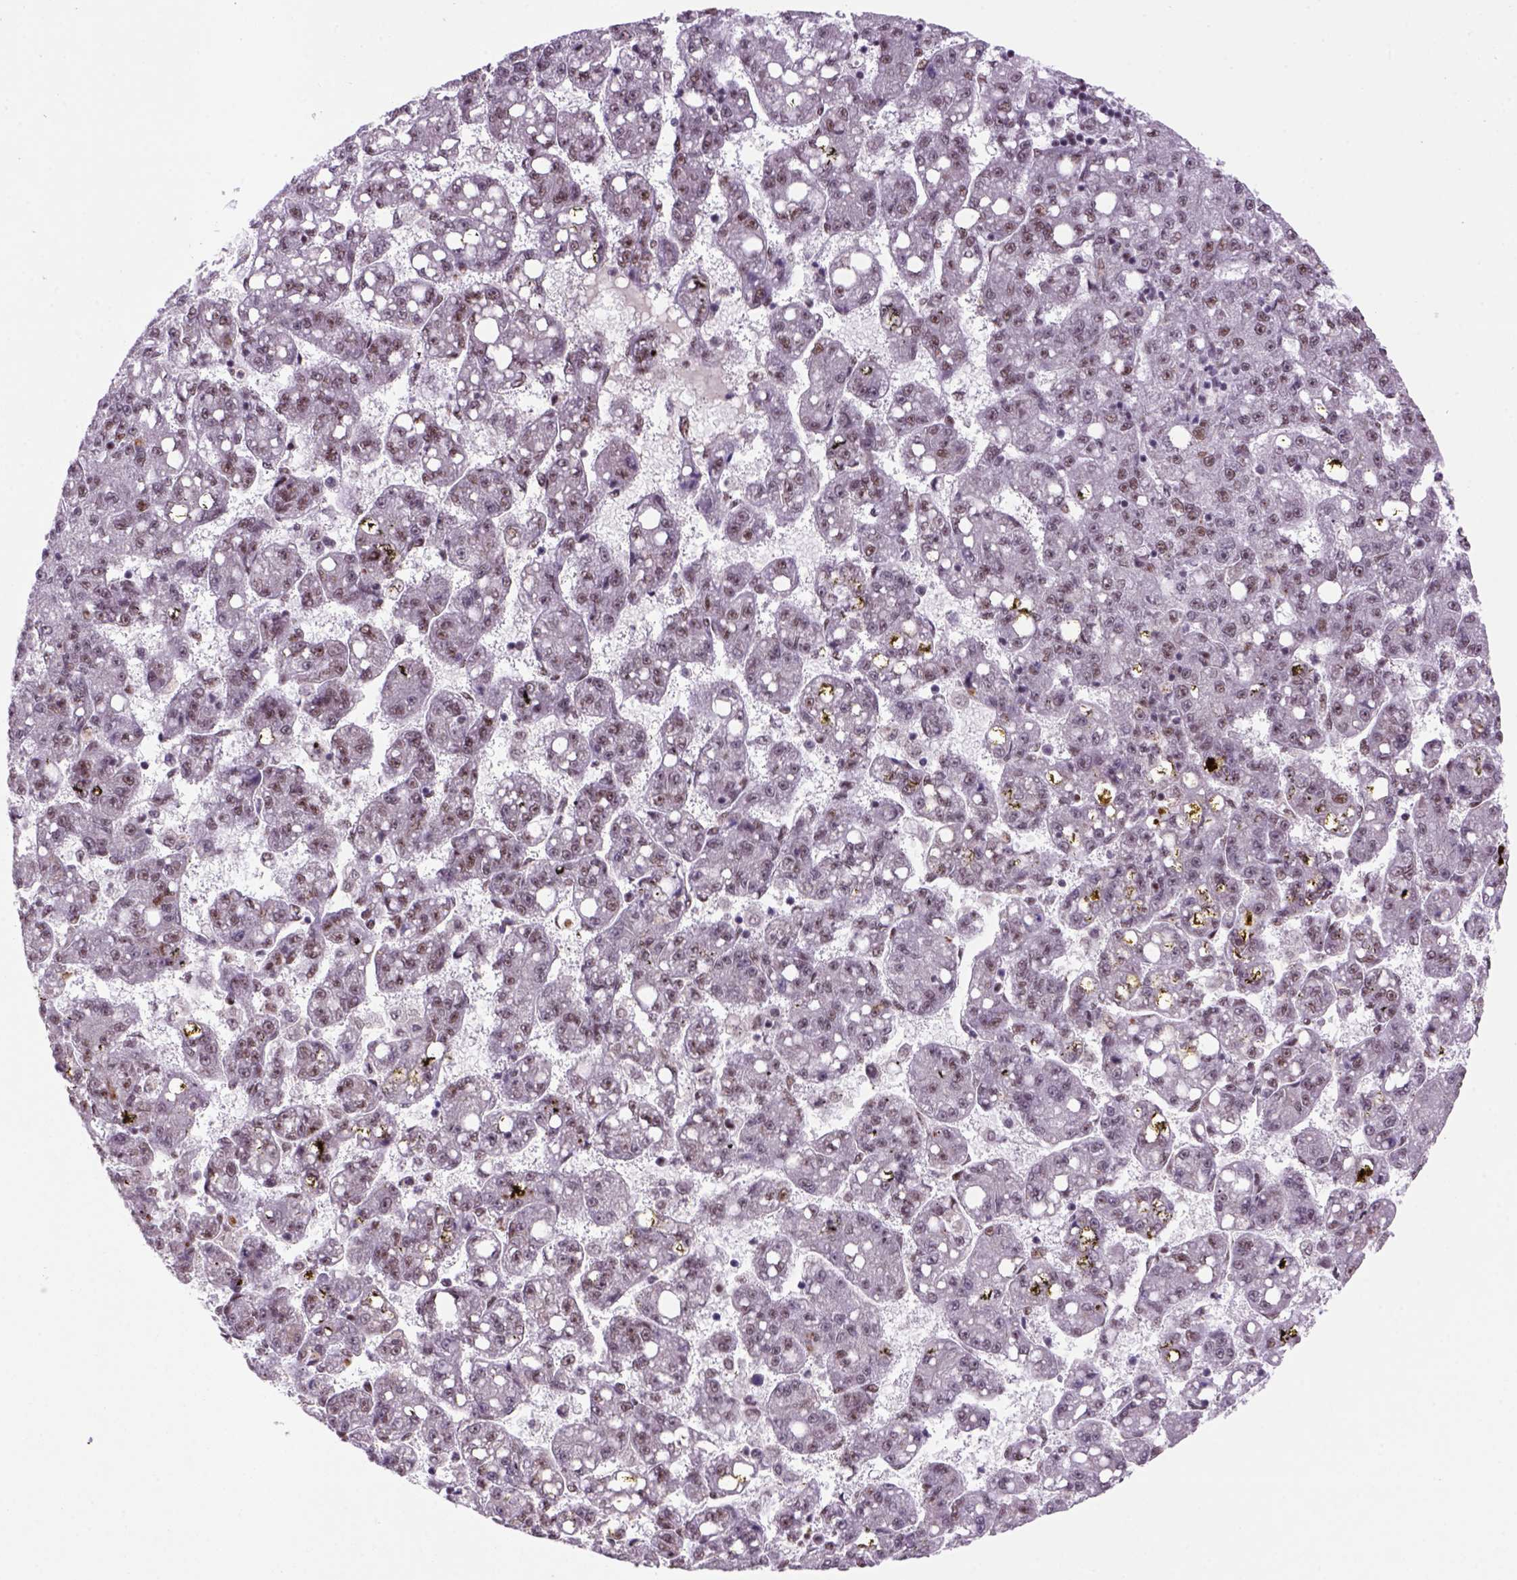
{"staining": {"intensity": "weak", "quantity": "25%-75%", "location": "nuclear"}, "tissue": "liver cancer", "cell_type": "Tumor cells", "image_type": "cancer", "snomed": [{"axis": "morphology", "description": "Carcinoma, Hepatocellular, NOS"}, {"axis": "topography", "description": "Liver"}], "caption": "IHC staining of liver cancer (hepatocellular carcinoma), which exhibits low levels of weak nuclear expression in approximately 25%-75% of tumor cells indicating weak nuclear protein positivity. The staining was performed using DAB (brown) for protein detection and nuclei were counterstained in hematoxylin (blue).", "gene": "NSMCE2", "patient": {"sex": "female", "age": 65}}